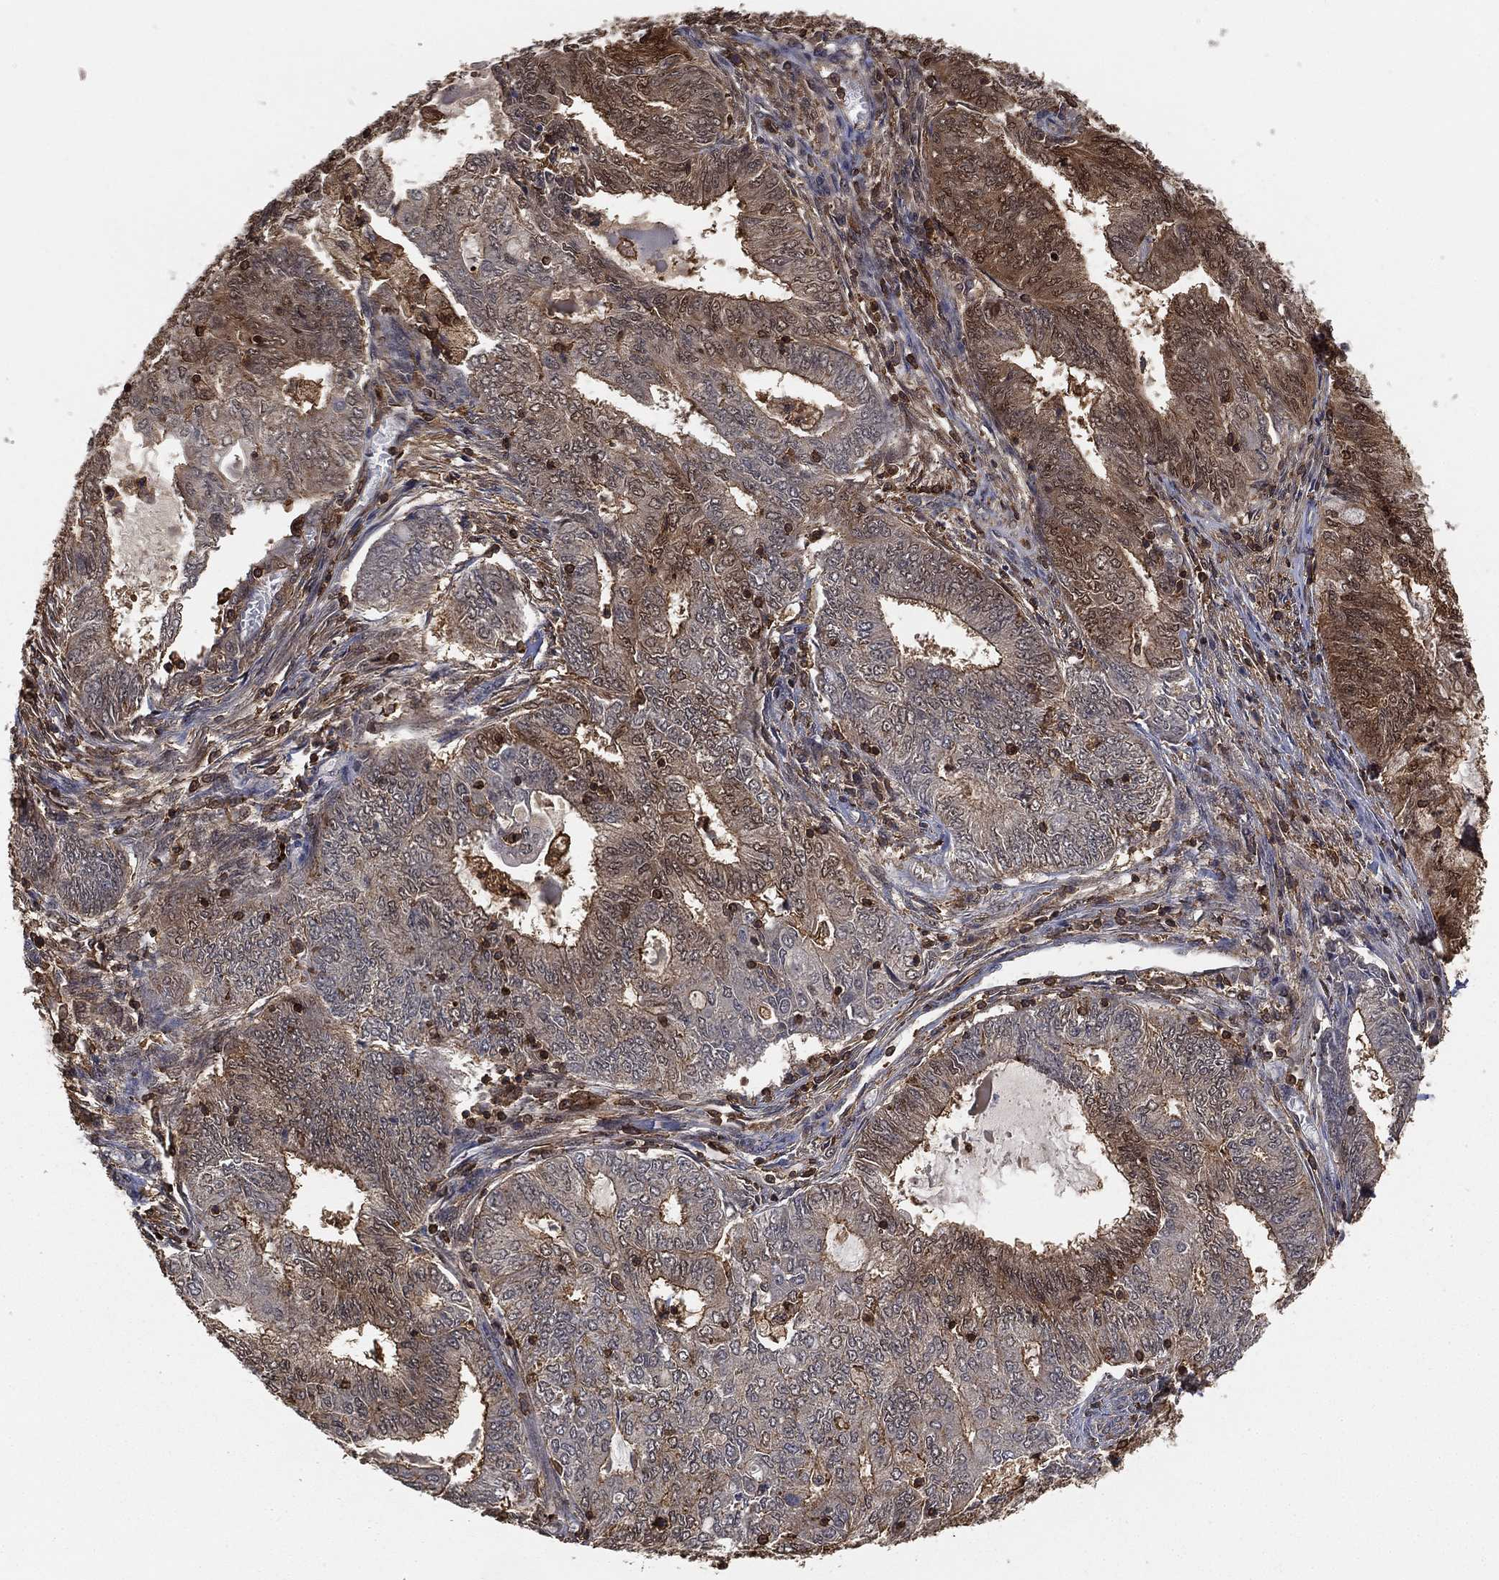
{"staining": {"intensity": "weak", "quantity": "25%-75%", "location": "cytoplasmic/membranous"}, "tissue": "endometrial cancer", "cell_type": "Tumor cells", "image_type": "cancer", "snomed": [{"axis": "morphology", "description": "Adenocarcinoma, NOS"}, {"axis": "topography", "description": "Endometrium"}], "caption": "Immunohistochemical staining of human adenocarcinoma (endometrial) shows low levels of weak cytoplasmic/membranous protein staining in approximately 25%-75% of tumor cells.", "gene": "CRYL1", "patient": {"sex": "female", "age": 62}}